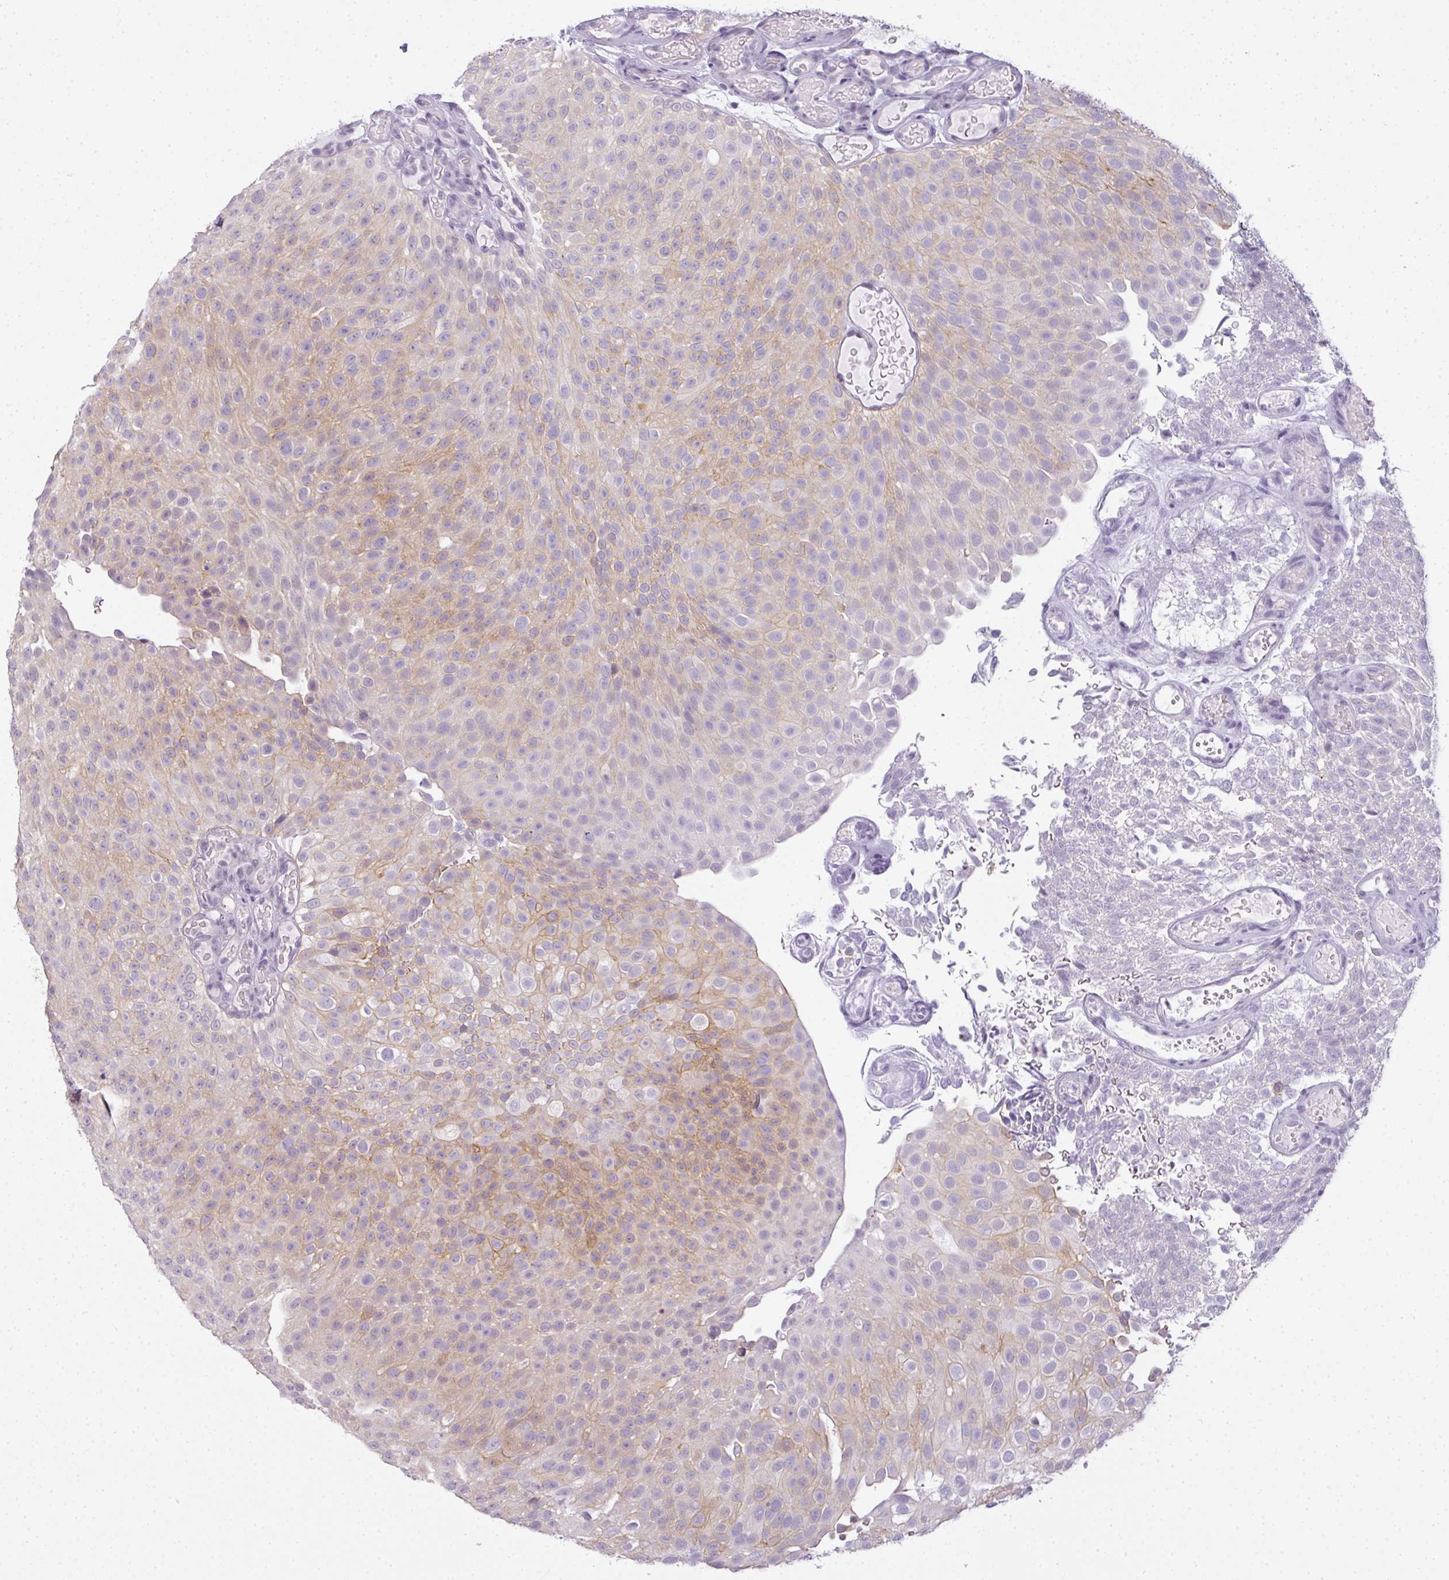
{"staining": {"intensity": "weak", "quantity": "25%-75%", "location": "cytoplasmic/membranous"}, "tissue": "urothelial cancer", "cell_type": "Tumor cells", "image_type": "cancer", "snomed": [{"axis": "morphology", "description": "Urothelial carcinoma, Low grade"}, {"axis": "topography", "description": "Urinary bladder"}], "caption": "The immunohistochemical stain labels weak cytoplasmic/membranous staining in tumor cells of urothelial carcinoma (low-grade) tissue.", "gene": "RBMY1F", "patient": {"sex": "male", "age": 78}}